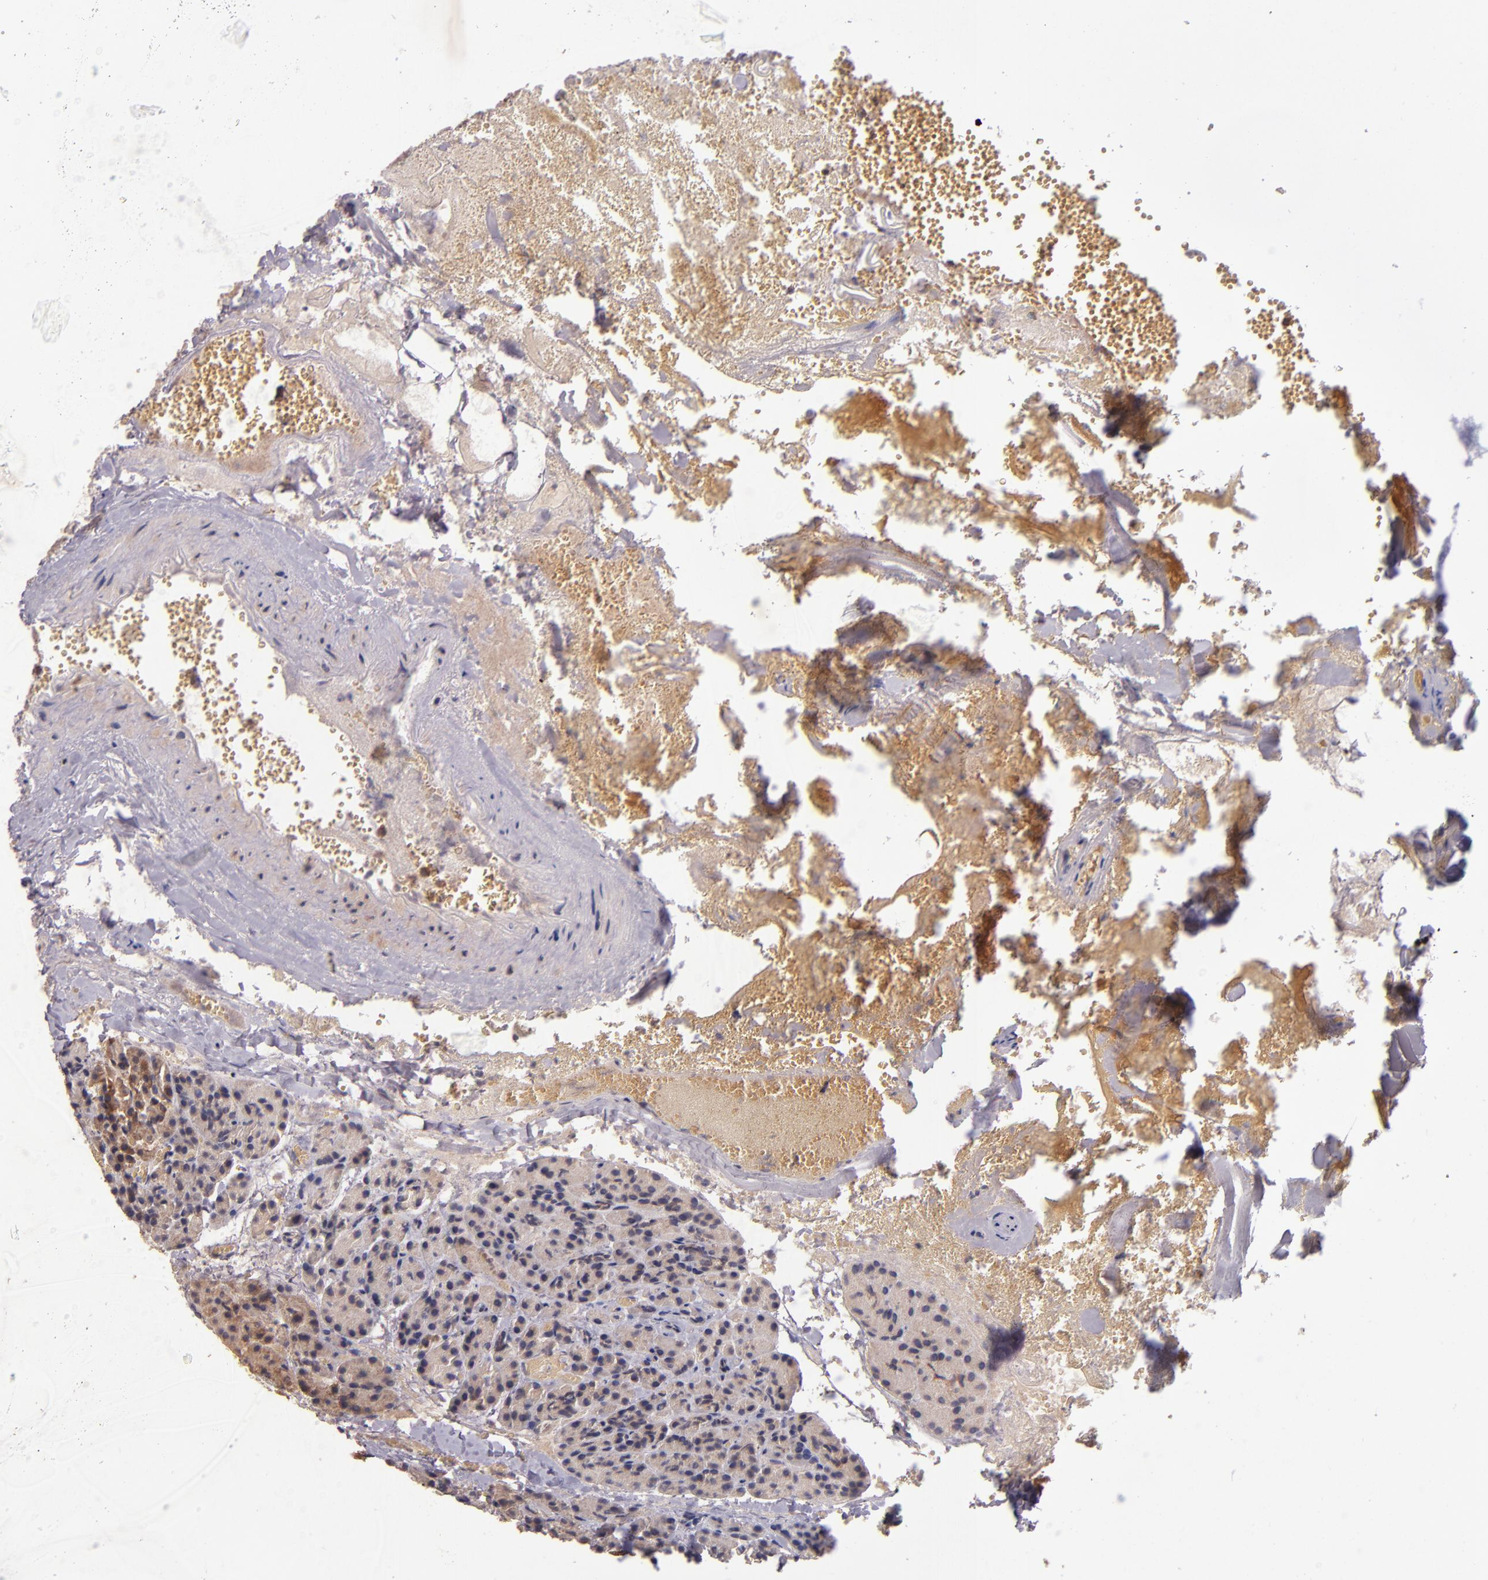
{"staining": {"intensity": "weak", "quantity": ">75%", "location": "cytoplasmic/membranous"}, "tissue": "carcinoid", "cell_type": "Tumor cells", "image_type": "cancer", "snomed": [{"axis": "morphology", "description": "Normal tissue, NOS"}, {"axis": "morphology", "description": "Carcinoid, malignant, NOS"}, {"axis": "topography", "description": "Pancreas"}], "caption": "Protein analysis of carcinoid tissue exhibits weak cytoplasmic/membranous staining in about >75% of tumor cells.", "gene": "EIF4ENIF1", "patient": {"sex": "female", "age": 35}}